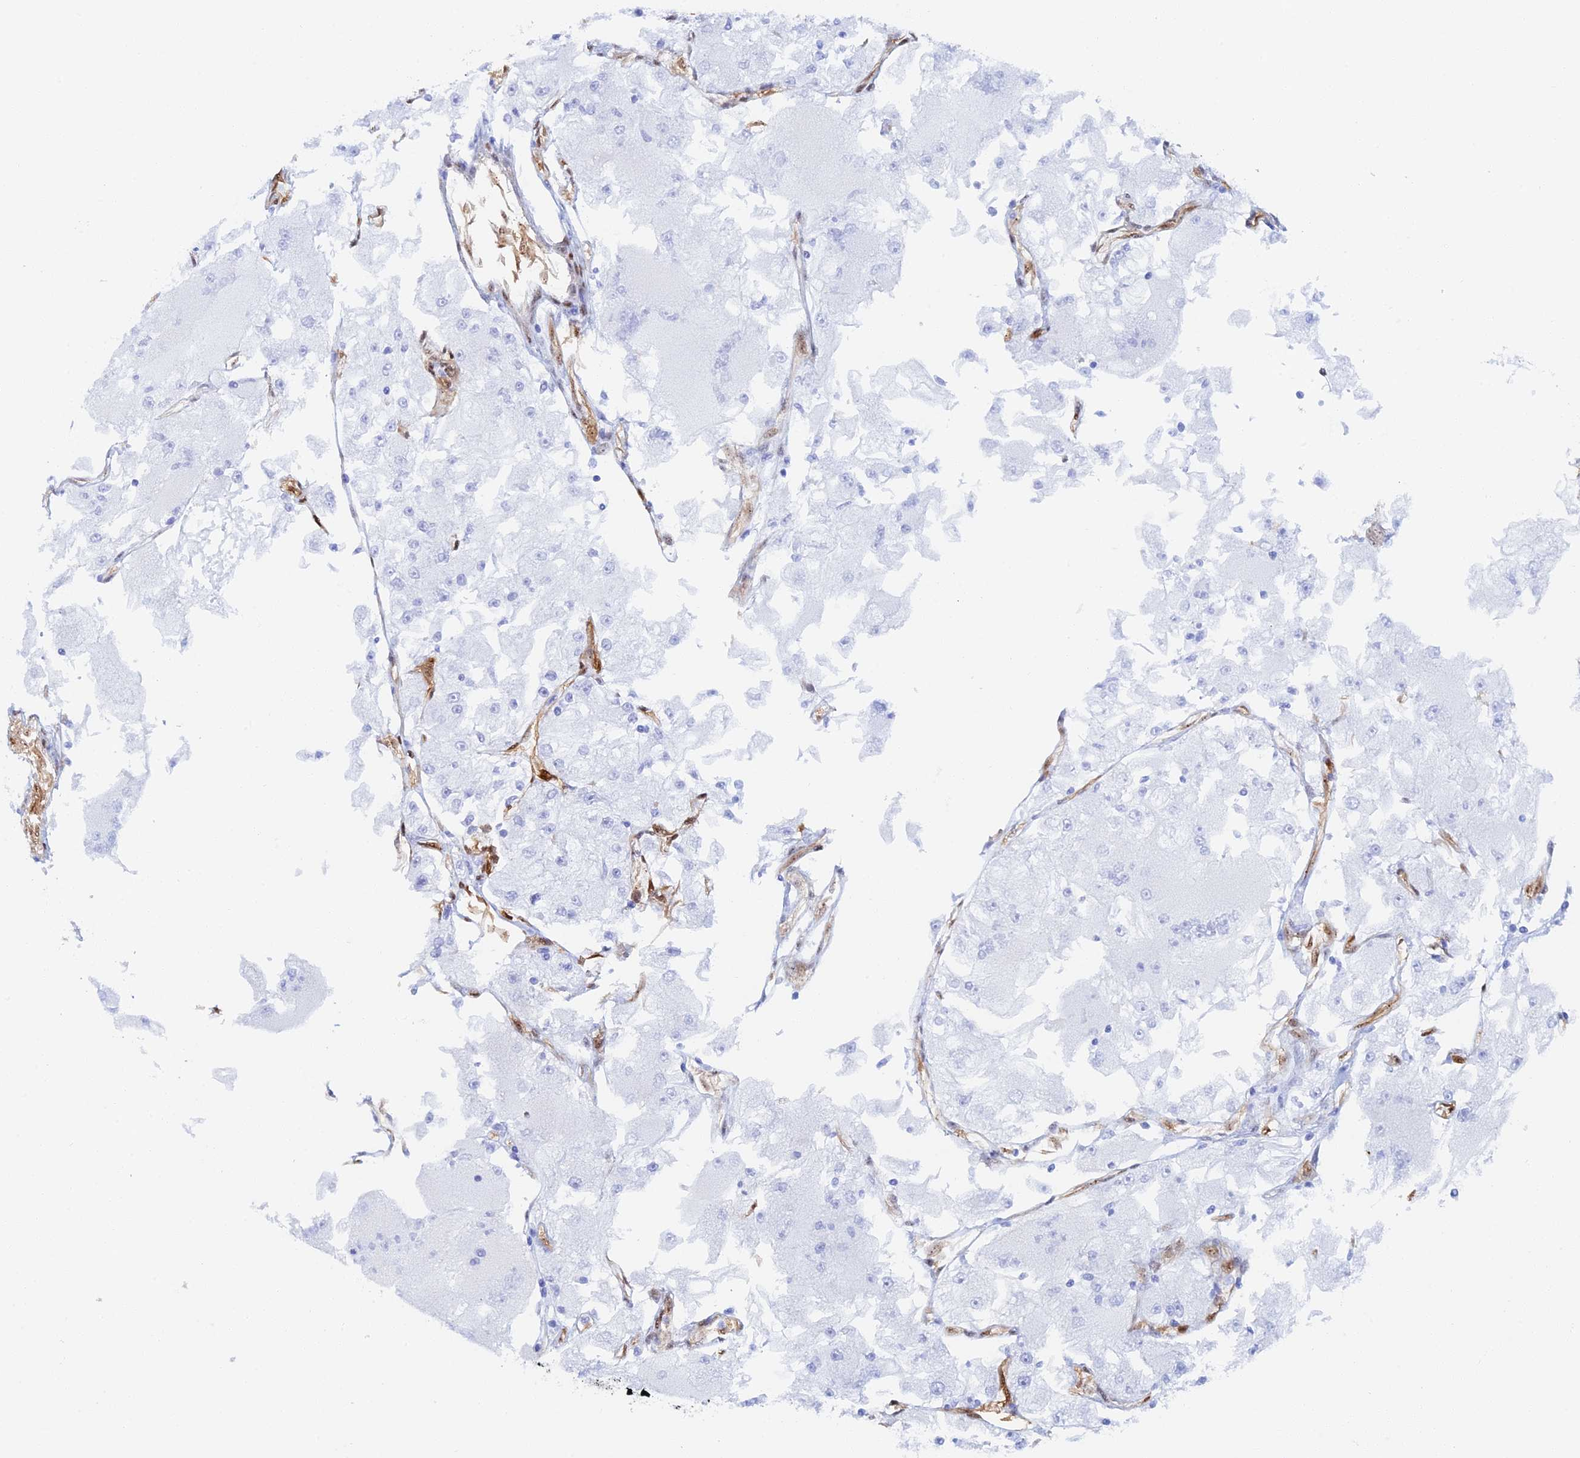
{"staining": {"intensity": "negative", "quantity": "none", "location": "none"}, "tissue": "renal cancer", "cell_type": "Tumor cells", "image_type": "cancer", "snomed": [{"axis": "morphology", "description": "Adenocarcinoma, NOS"}, {"axis": "topography", "description": "Kidney"}], "caption": "Immunohistochemical staining of renal adenocarcinoma exhibits no significant expression in tumor cells.", "gene": "CRIP2", "patient": {"sex": "female", "age": 72}}